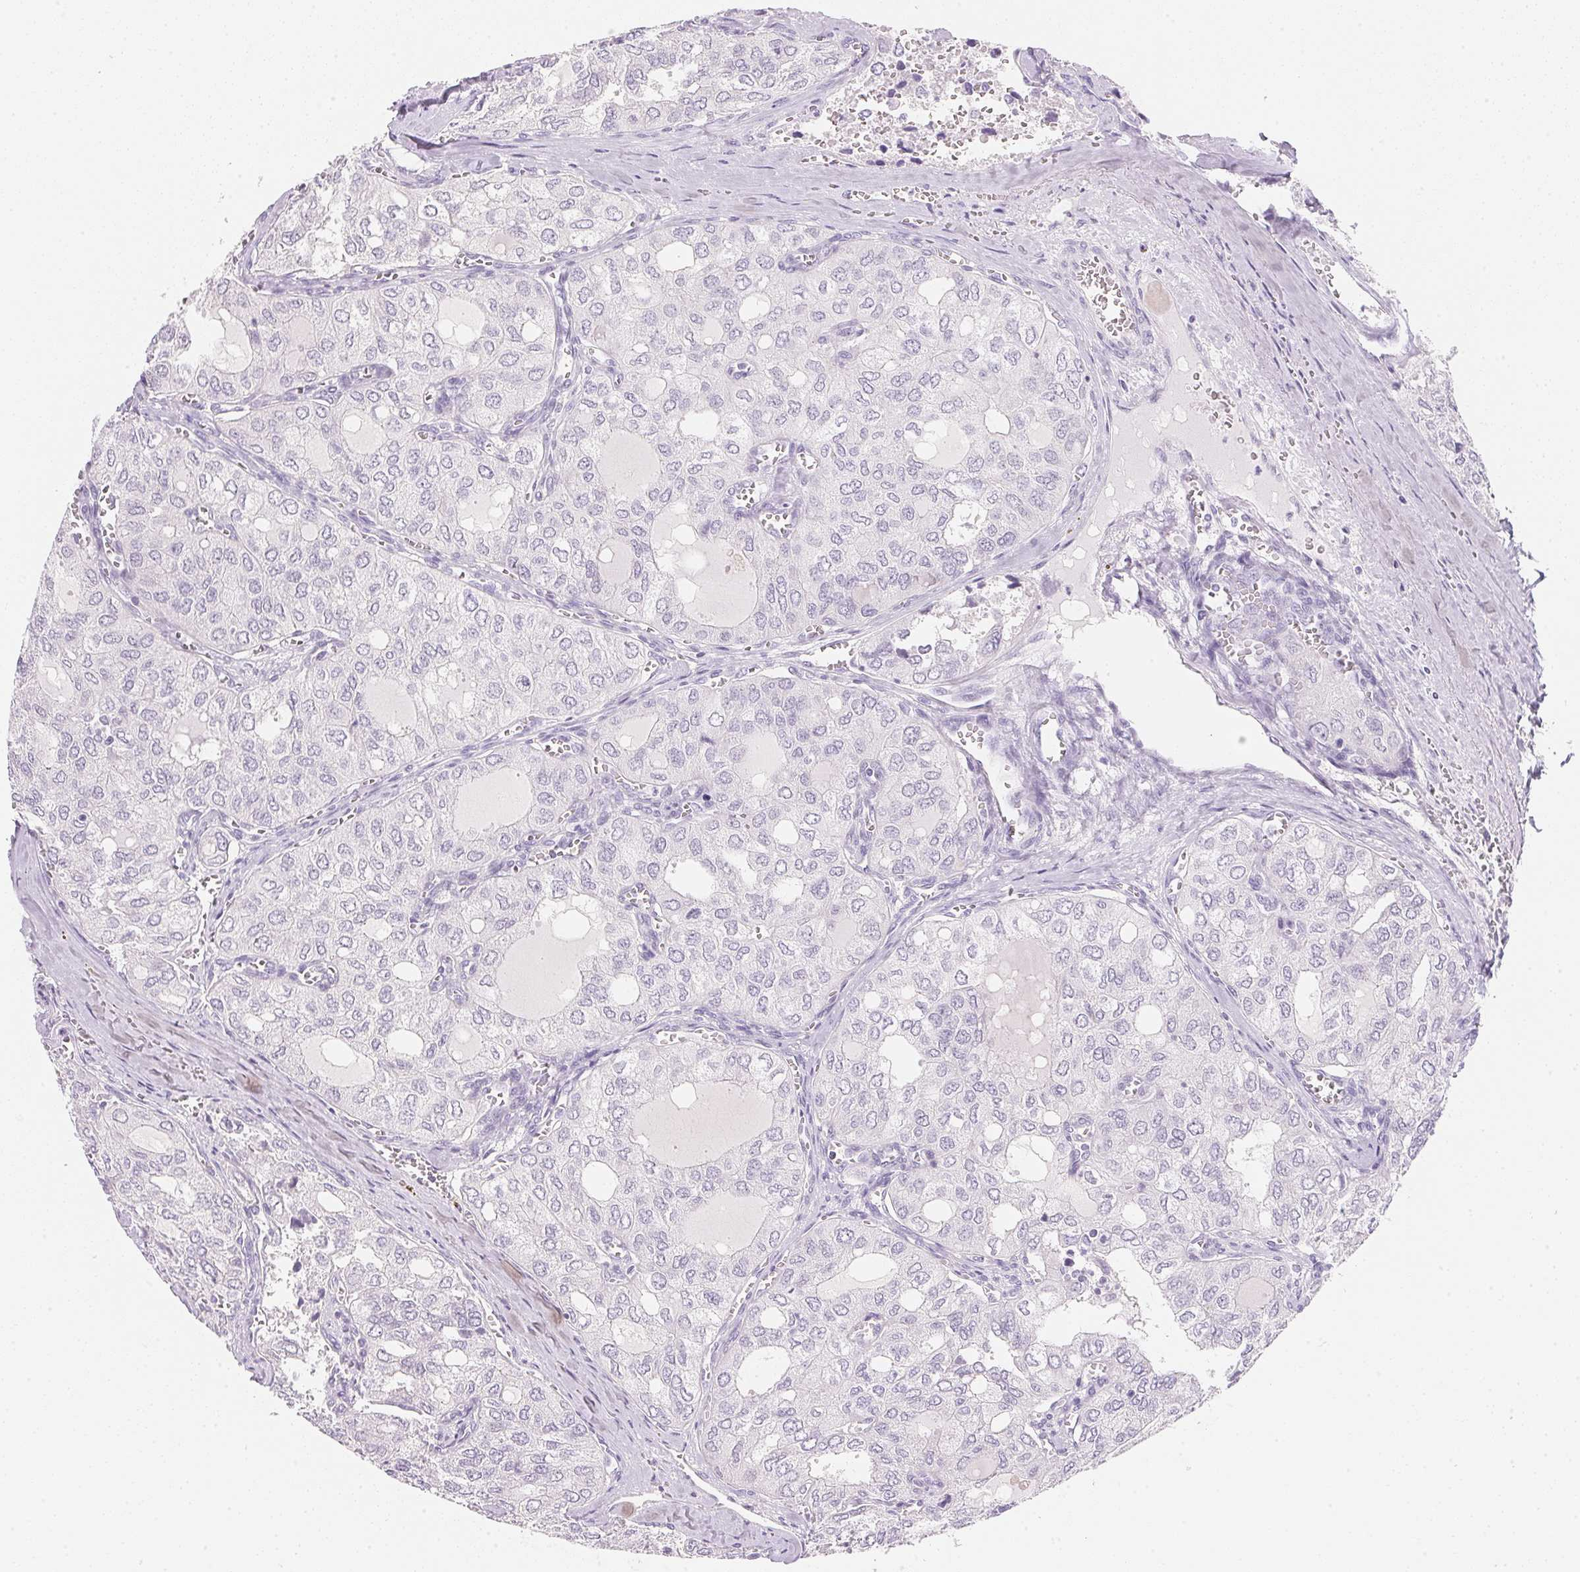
{"staining": {"intensity": "negative", "quantity": "none", "location": "none"}, "tissue": "thyroid cancer", "cell_type": "Tumor cells", "image_type": "cancer", "snomed": [{"axis": "morphology", "description": "Follicular adenoma carcinoma, NOS"}, {"axis": "topography", "description": "Thyroid gland"}], "caption": "Immunohistochemistry (IHC) image of human thyroid cancer stained for a protein (brown), which reveals no staining in tumor cells. The staining is performed using DAB (3,3'-diaminobenzidine) brown chromogen with nuclei counter-stained in using hematoxylin.", "gene": "ACP3", "patient": {"sex": "male", "age": 75}}